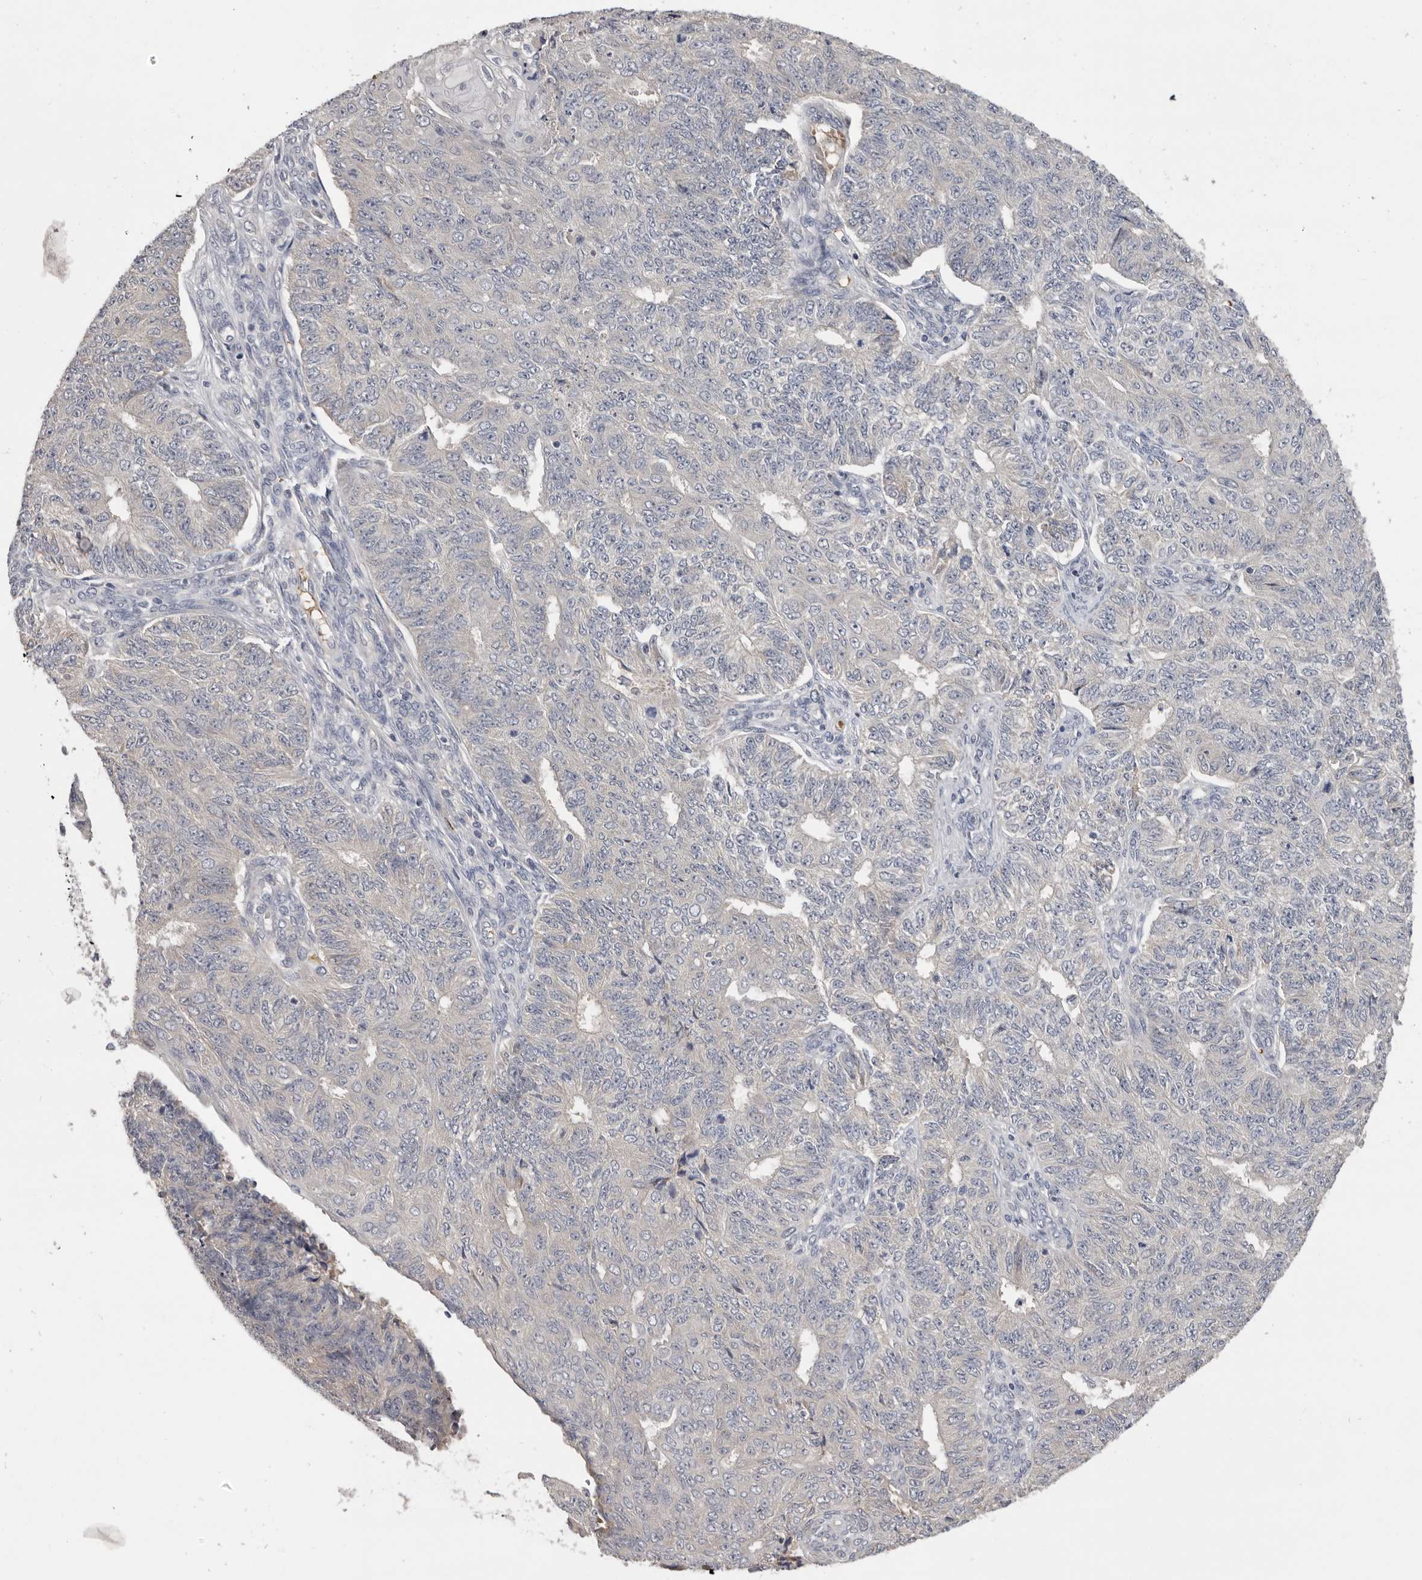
{"staining": {"intensity": "negative", "quantity": "none", "location": "none"}, "tissue": "endometrial cancer", "cell_type": "Tumor cells", "image_type": "cancer", "snomed": [{"axis": "morphology", "description": "Adenocarcinoma, NOS"}, {"axis": "topography", "description": "Endometrium"}], "caption": "Tumor cells show no significant expression in endometrial cancer (adenocarcinoma).", "gene": "KIF2B", "patient": {"sex": "female", "age": 32}}